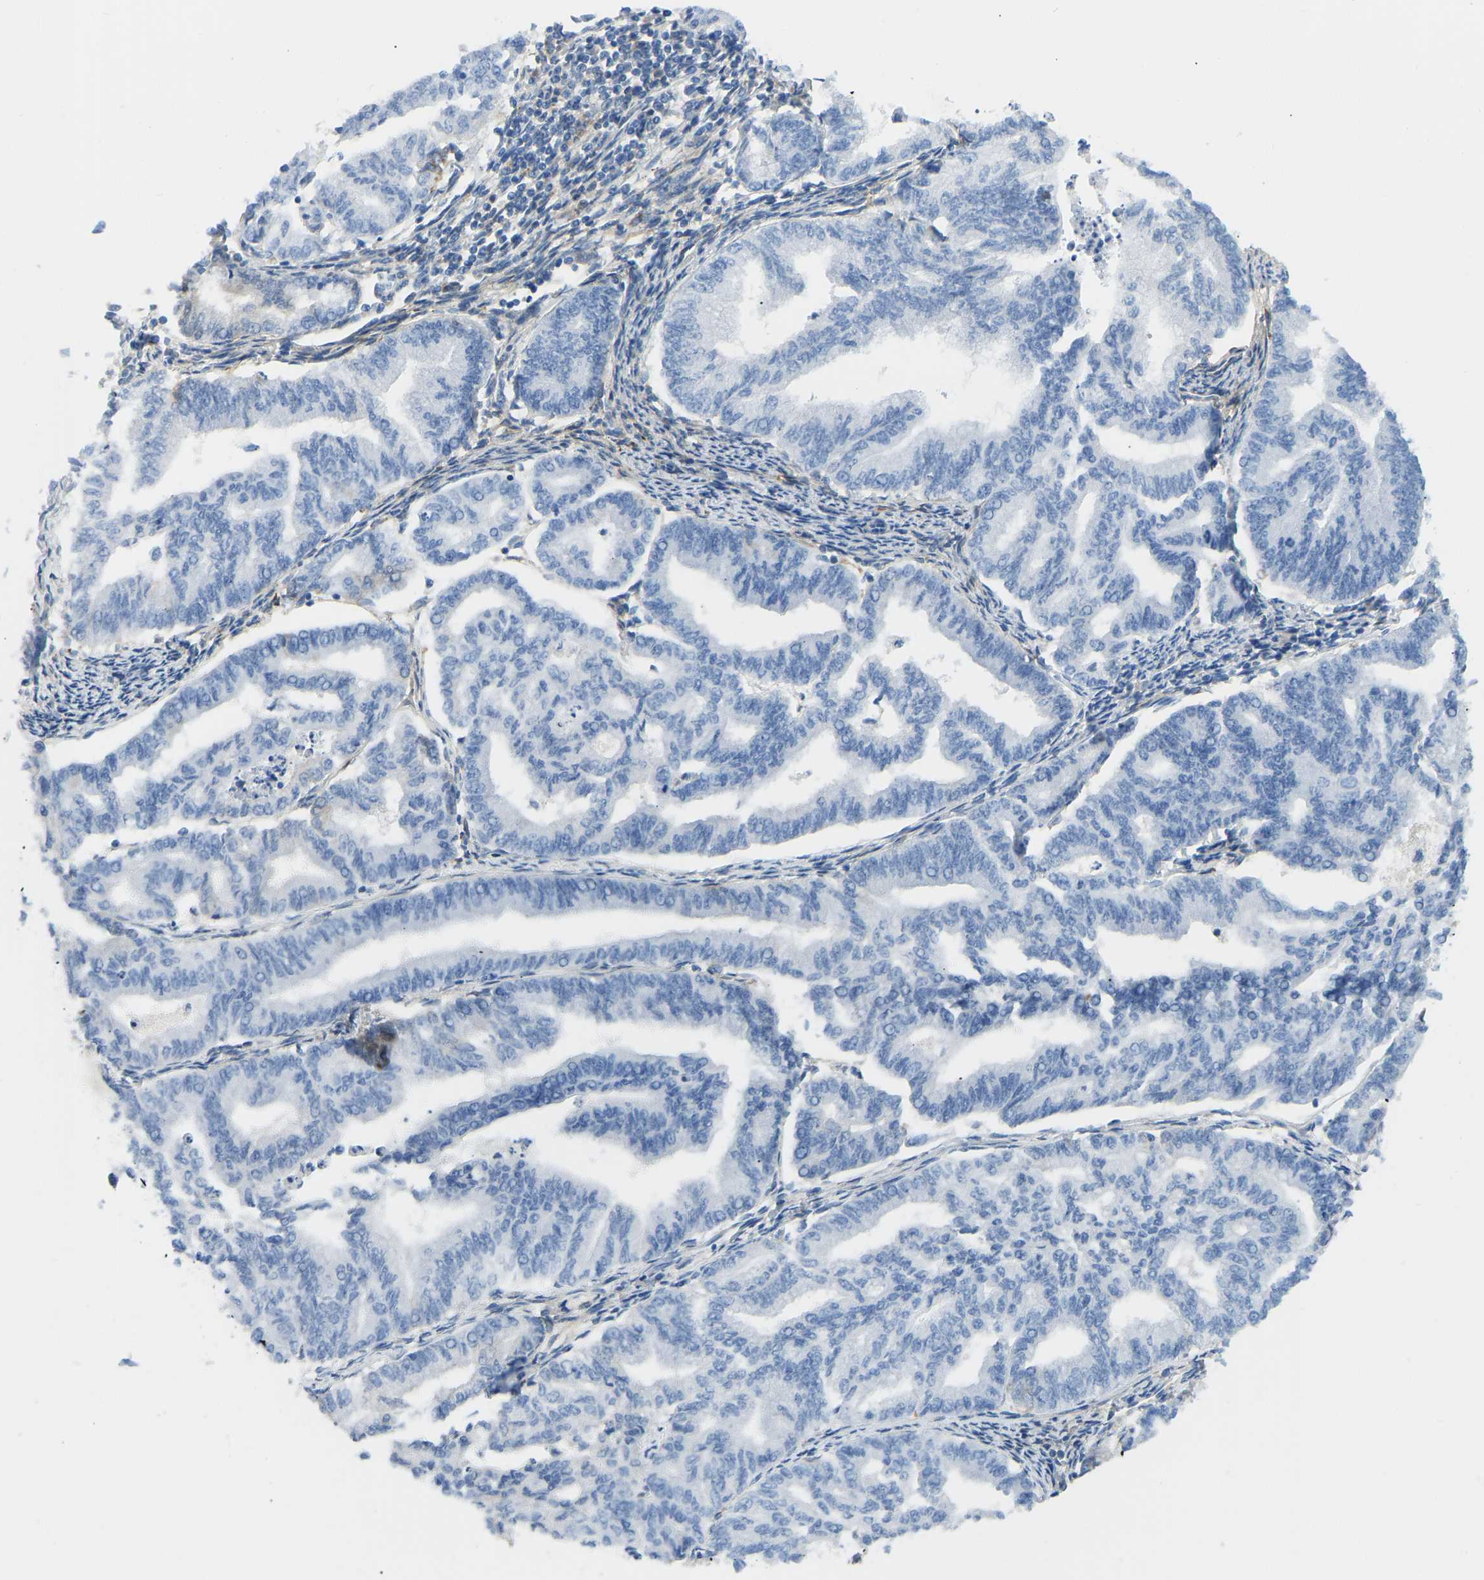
{"staining": {"intensity": "negative", "quantity": "none", "location": "none"}, "tissue": "endometrial cancer", "cell_type": "Tumor cells", "image_type": "cancer", "snomed": [{"axis": "morphology", "description": "Adenocarcinoma, NOS"}, {"axis": "topography", "description": "Endometrium"}], "caption": "Endometrial cancer (adenocarcinoma) was stained to show a protein in brown. There is no significant expression in tumor cells. Nuclei are stained in blue.", "gene": "COL15A1", "patient": {"sex": "female", "age": 79}}